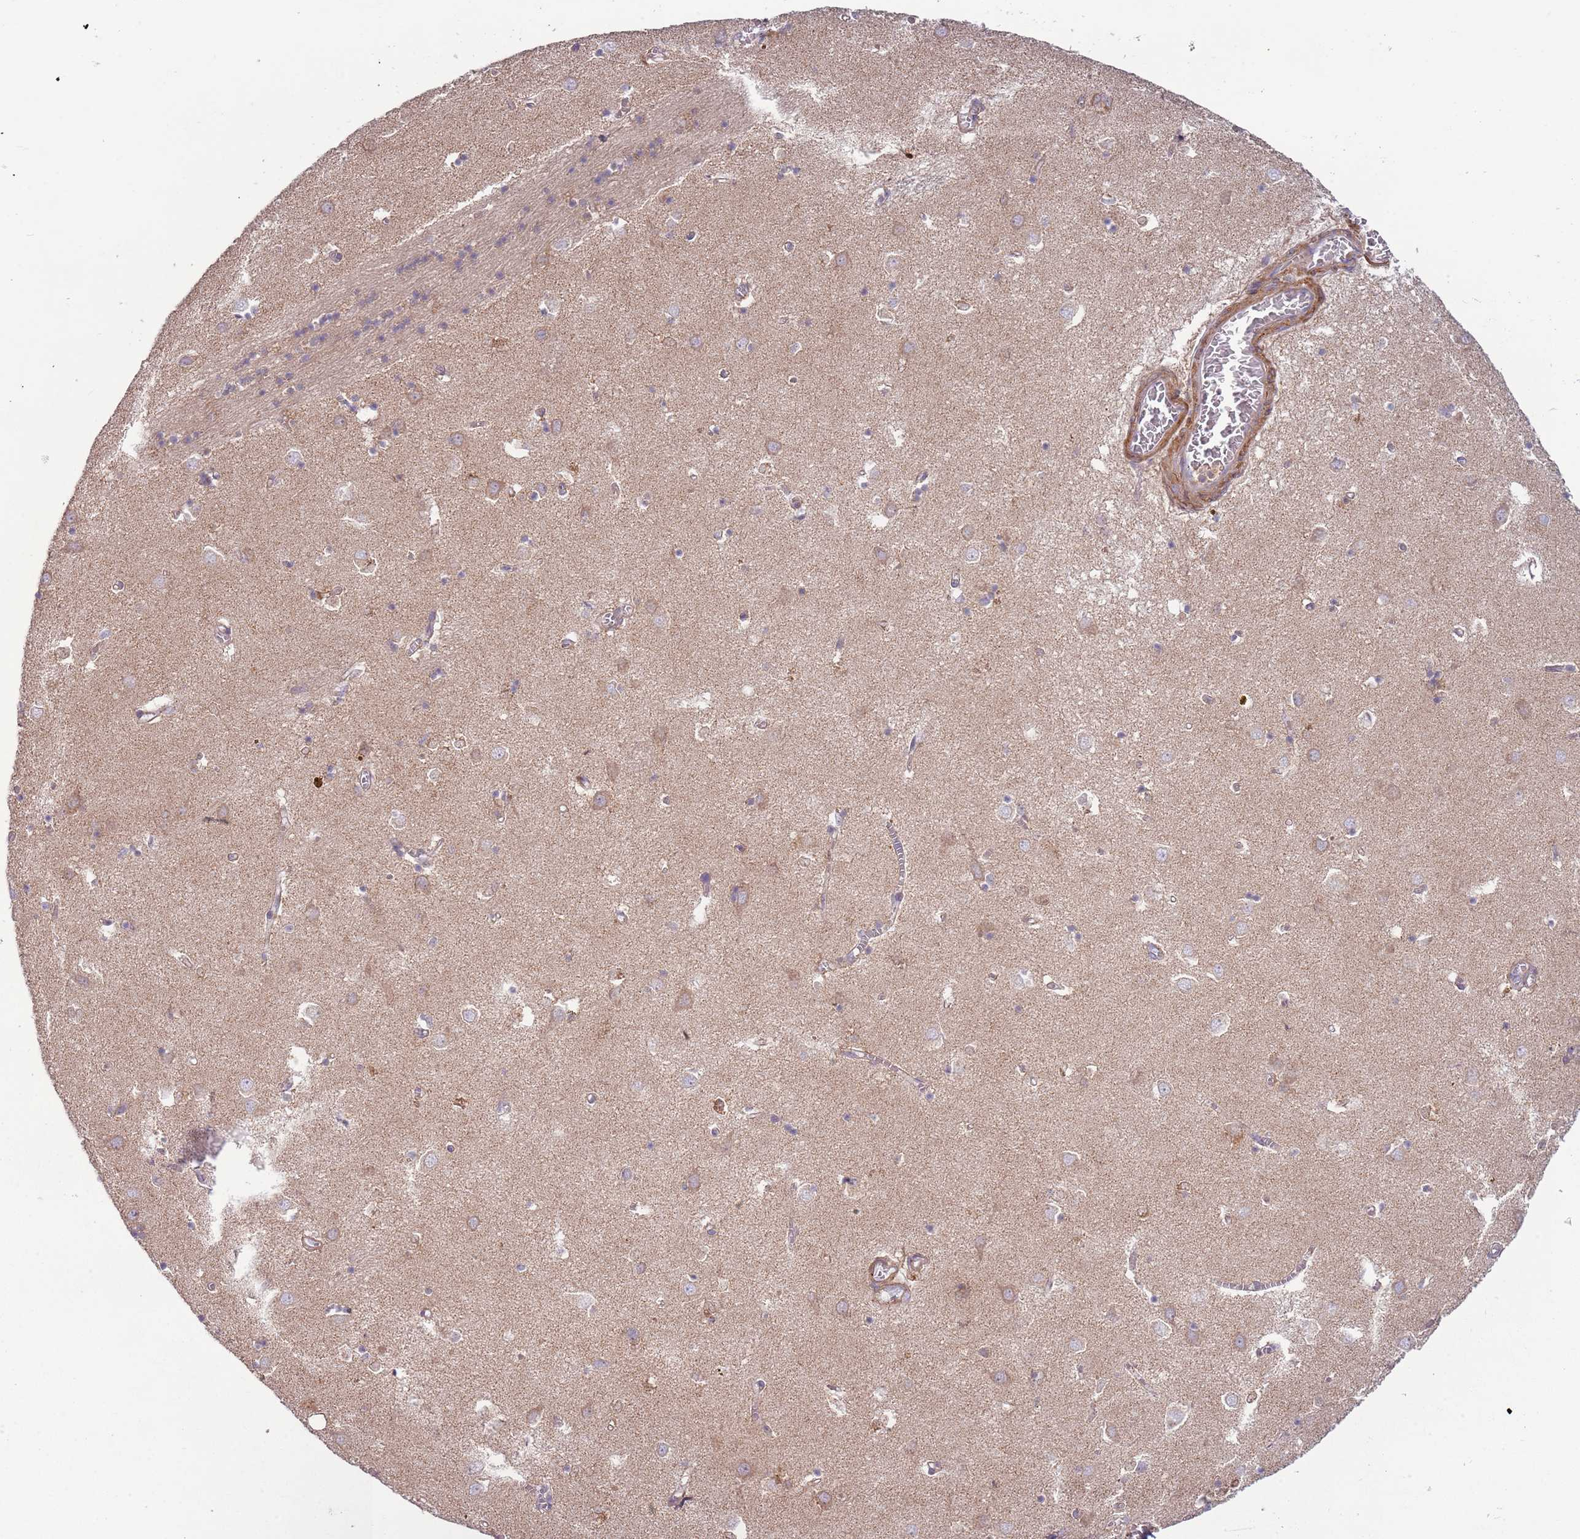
{"staining": {"intensity": "weak", "quantity": "25%-75%", "location": "cytoplasmic/membranous"}, "tissue": "caudate", "cell_type": "Glial cells", "image_type": "normal", "snomed": [{"axis": "morphology", "description": "Normal tissue, NOS"}, {"axis": "topography", "description": "Lateral ventricle wall"}], "caption": "Caudate stained with IHC displays weak cytoplasmic/membranous staining in about 25%-75% of glial cells. Ihc stains the protein of interest in brown and the nuclei are stained blue.", "gene": "DTD2", "patient": {"sex": "male", "age": 70}}